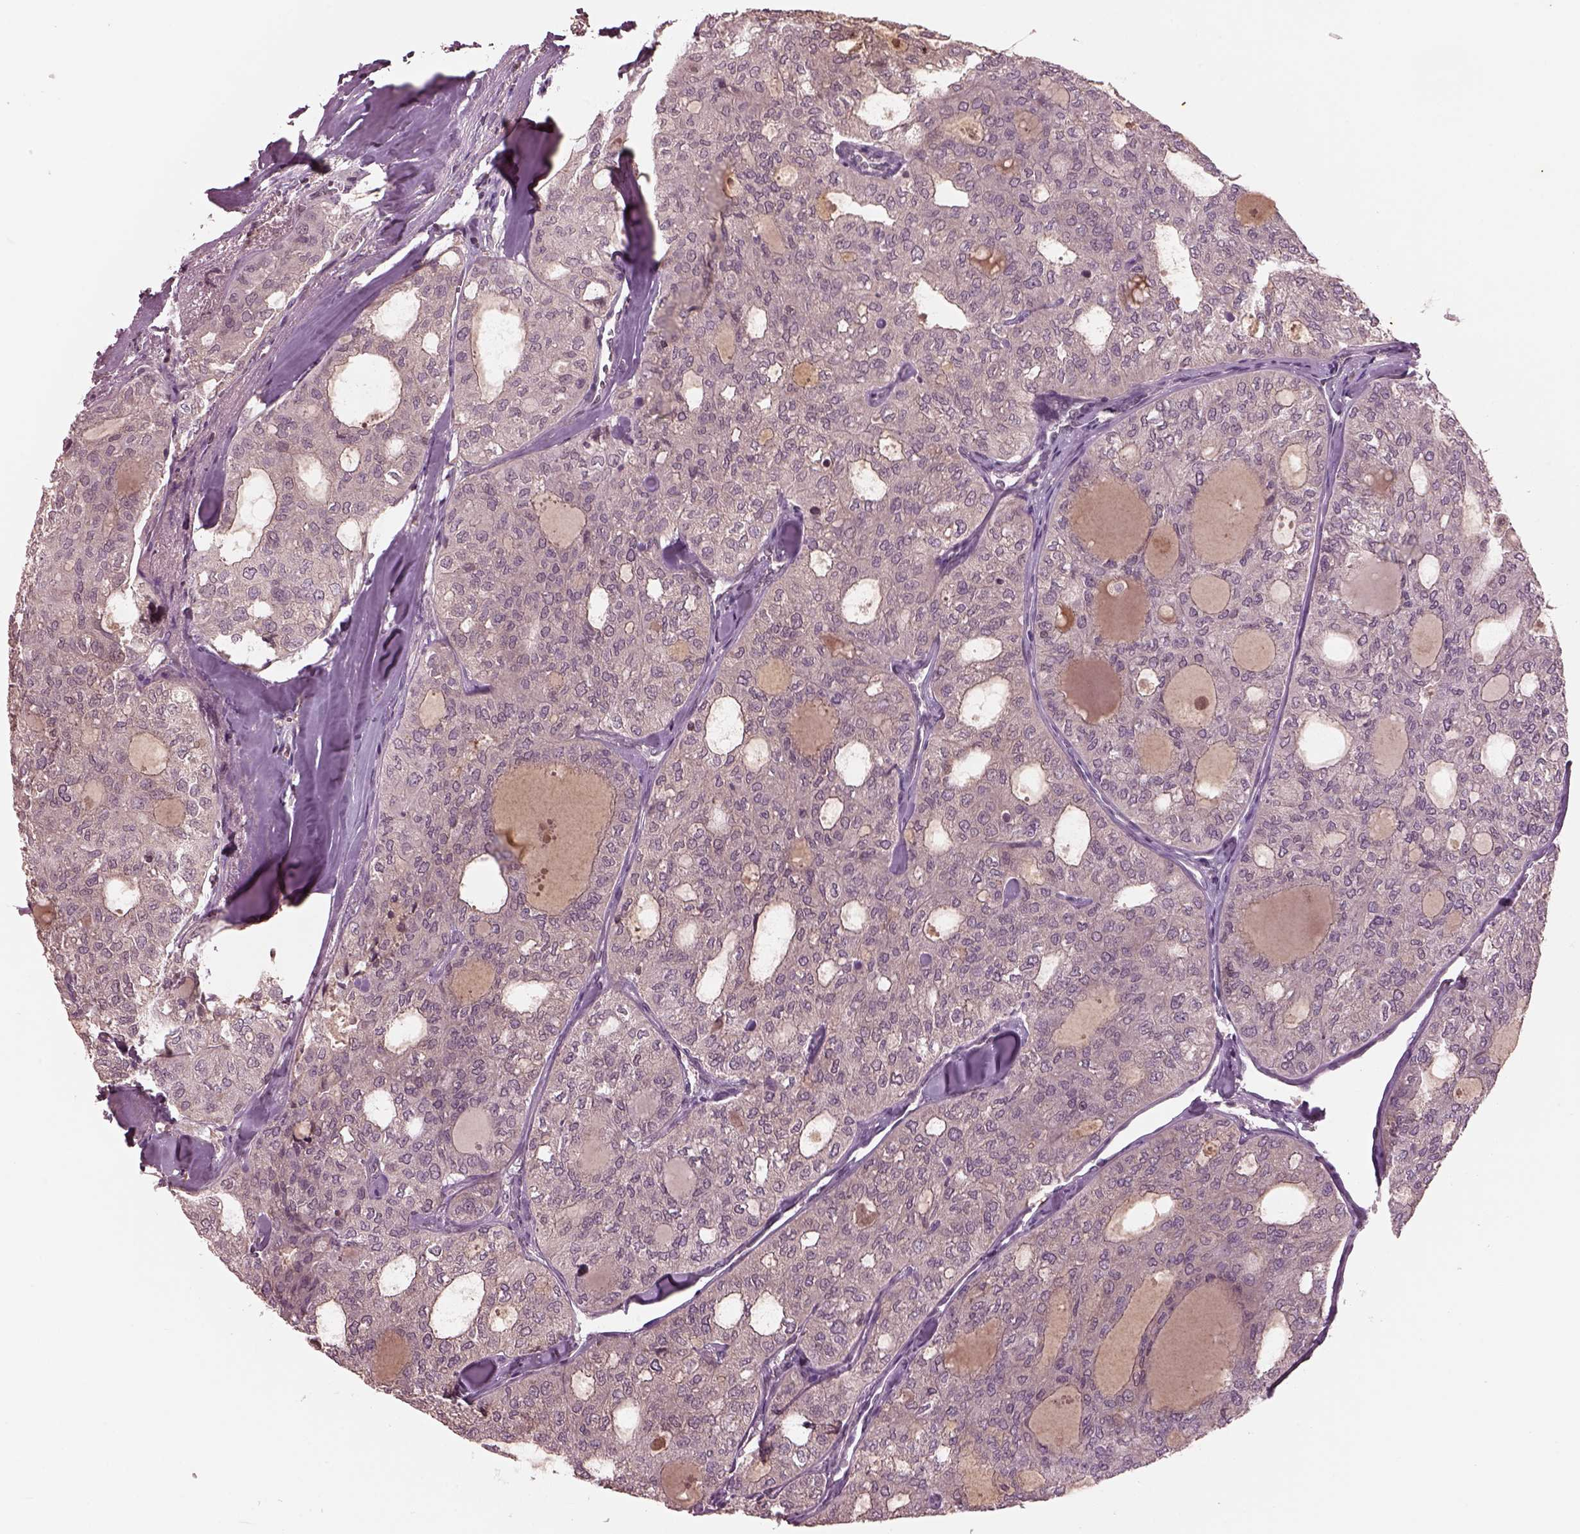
{"staining": {"intensity": "negative", "quantity": "none", "location": "none"}, "tissue": "thyroid cancer", "cell_type": "Tumor cells", "image_type": "cancer", "snomed": [{"axis": "morphology", "description": "Follicular adenoma carcinoma, NOS"}, {"axis": "topography", "description": "Thyroid gland"}], "caption": "DAB (3,3'-diaminobenzidine) immunohistochemical staining of human follicular adenoma carcinoma (thyroid) shows no significant positivity in tumor cells. Nuclei are stained in blue.", "gene": "PTX4", "patient": {"sex": "male", "age": 75}}